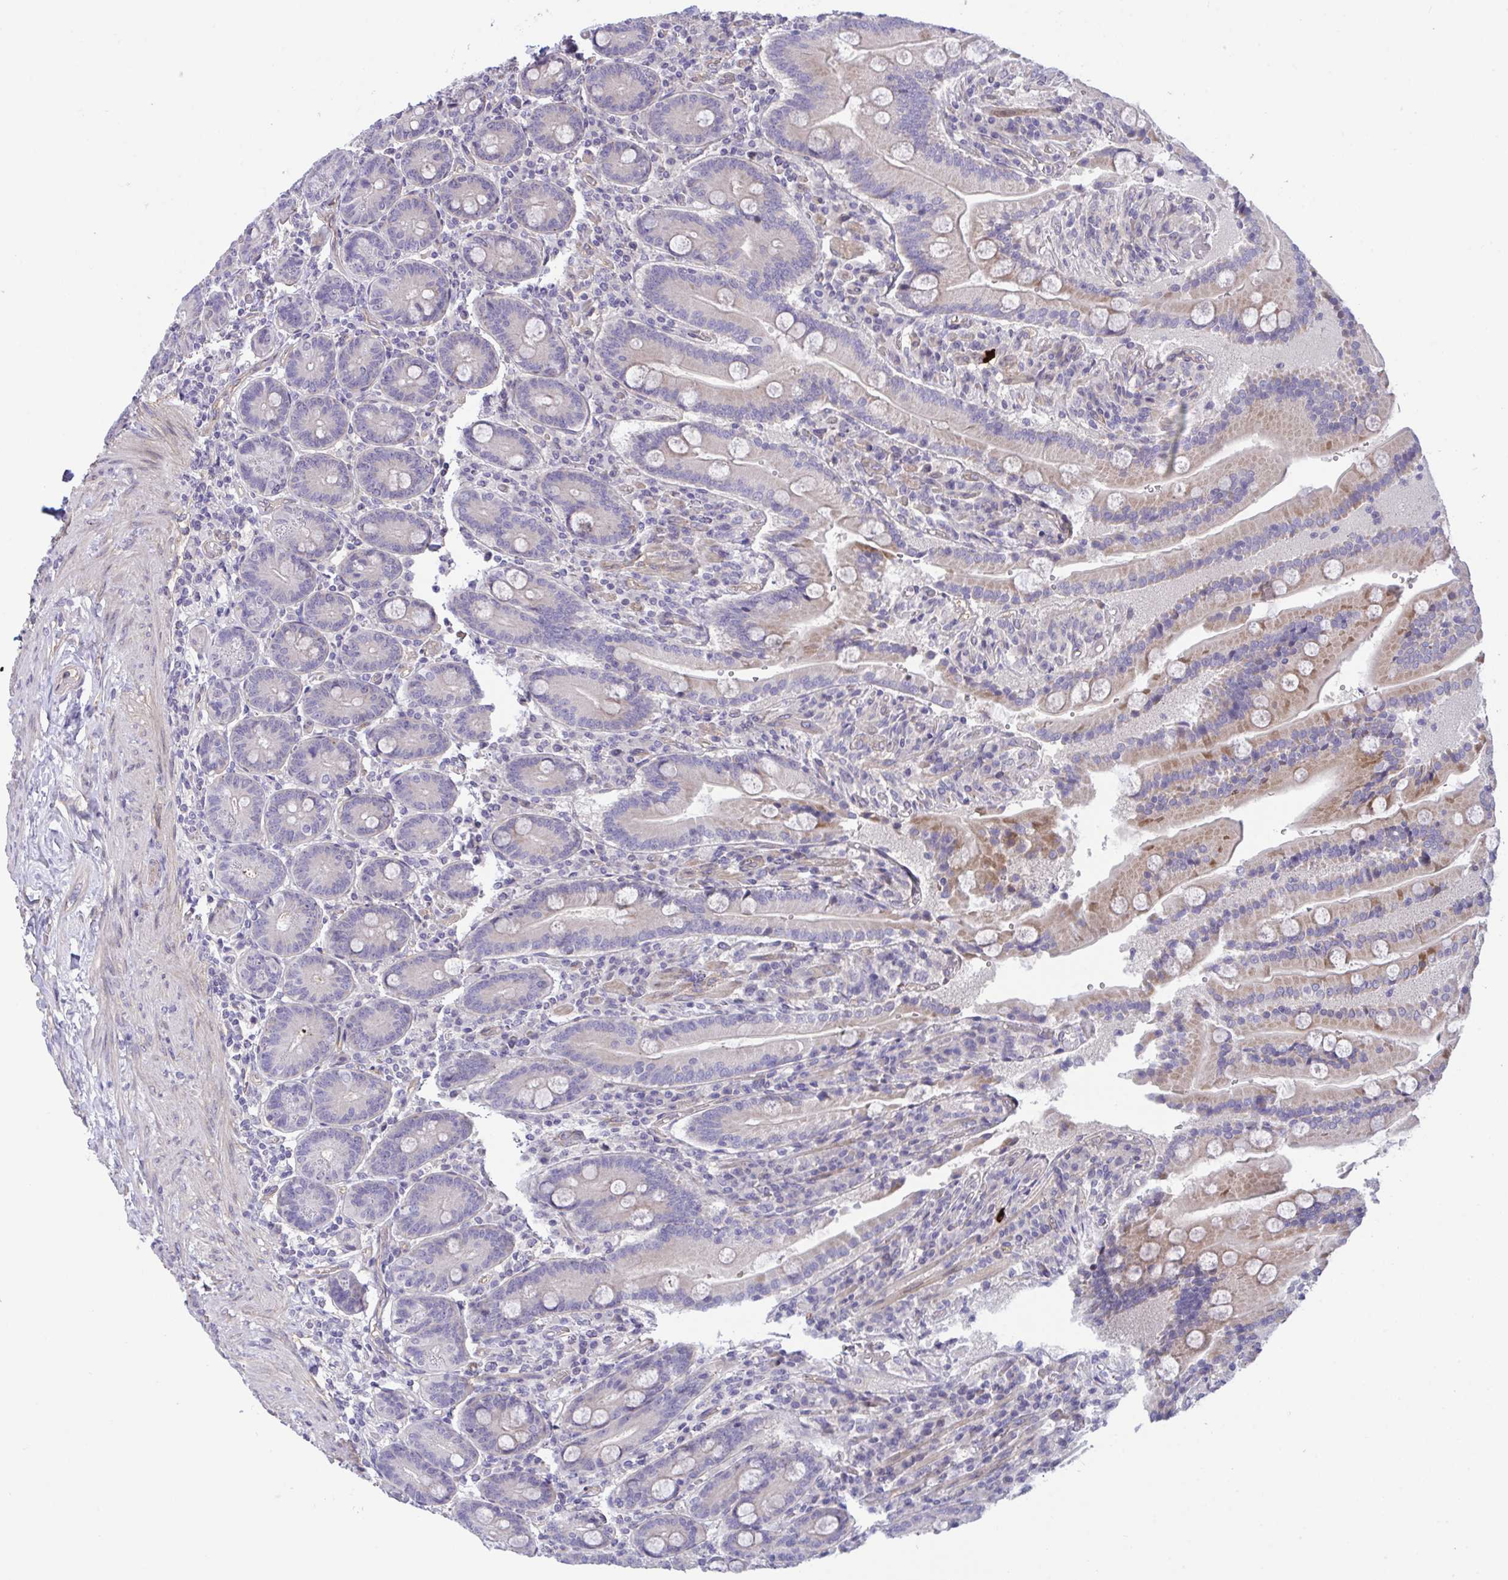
{"staining": {"intensity": "weak", "quantity": "25%-75%", "location": "cytoplasmic/membranous"}, "tissue": "duodenum", "cell_type": "Glandular cells", "image_type": "normal", "snomed": [{"axis": "morphology", "description": "Normal tissue, NOS"}, {"axis": "topography", "description": "Duodenum"}], "caption": "Immunohistochemical staining of unremarkable duodenum displays low levels of weak cytoplasmic/membranous expression in about 25%-75% of glandular cells. Using DAB (brown) and hematoxylin (blue) stains, captured at high magnification using brightfield microscopy.", "gene": "RHOXF1", "patient": {"sex": "female", "age": 62}}